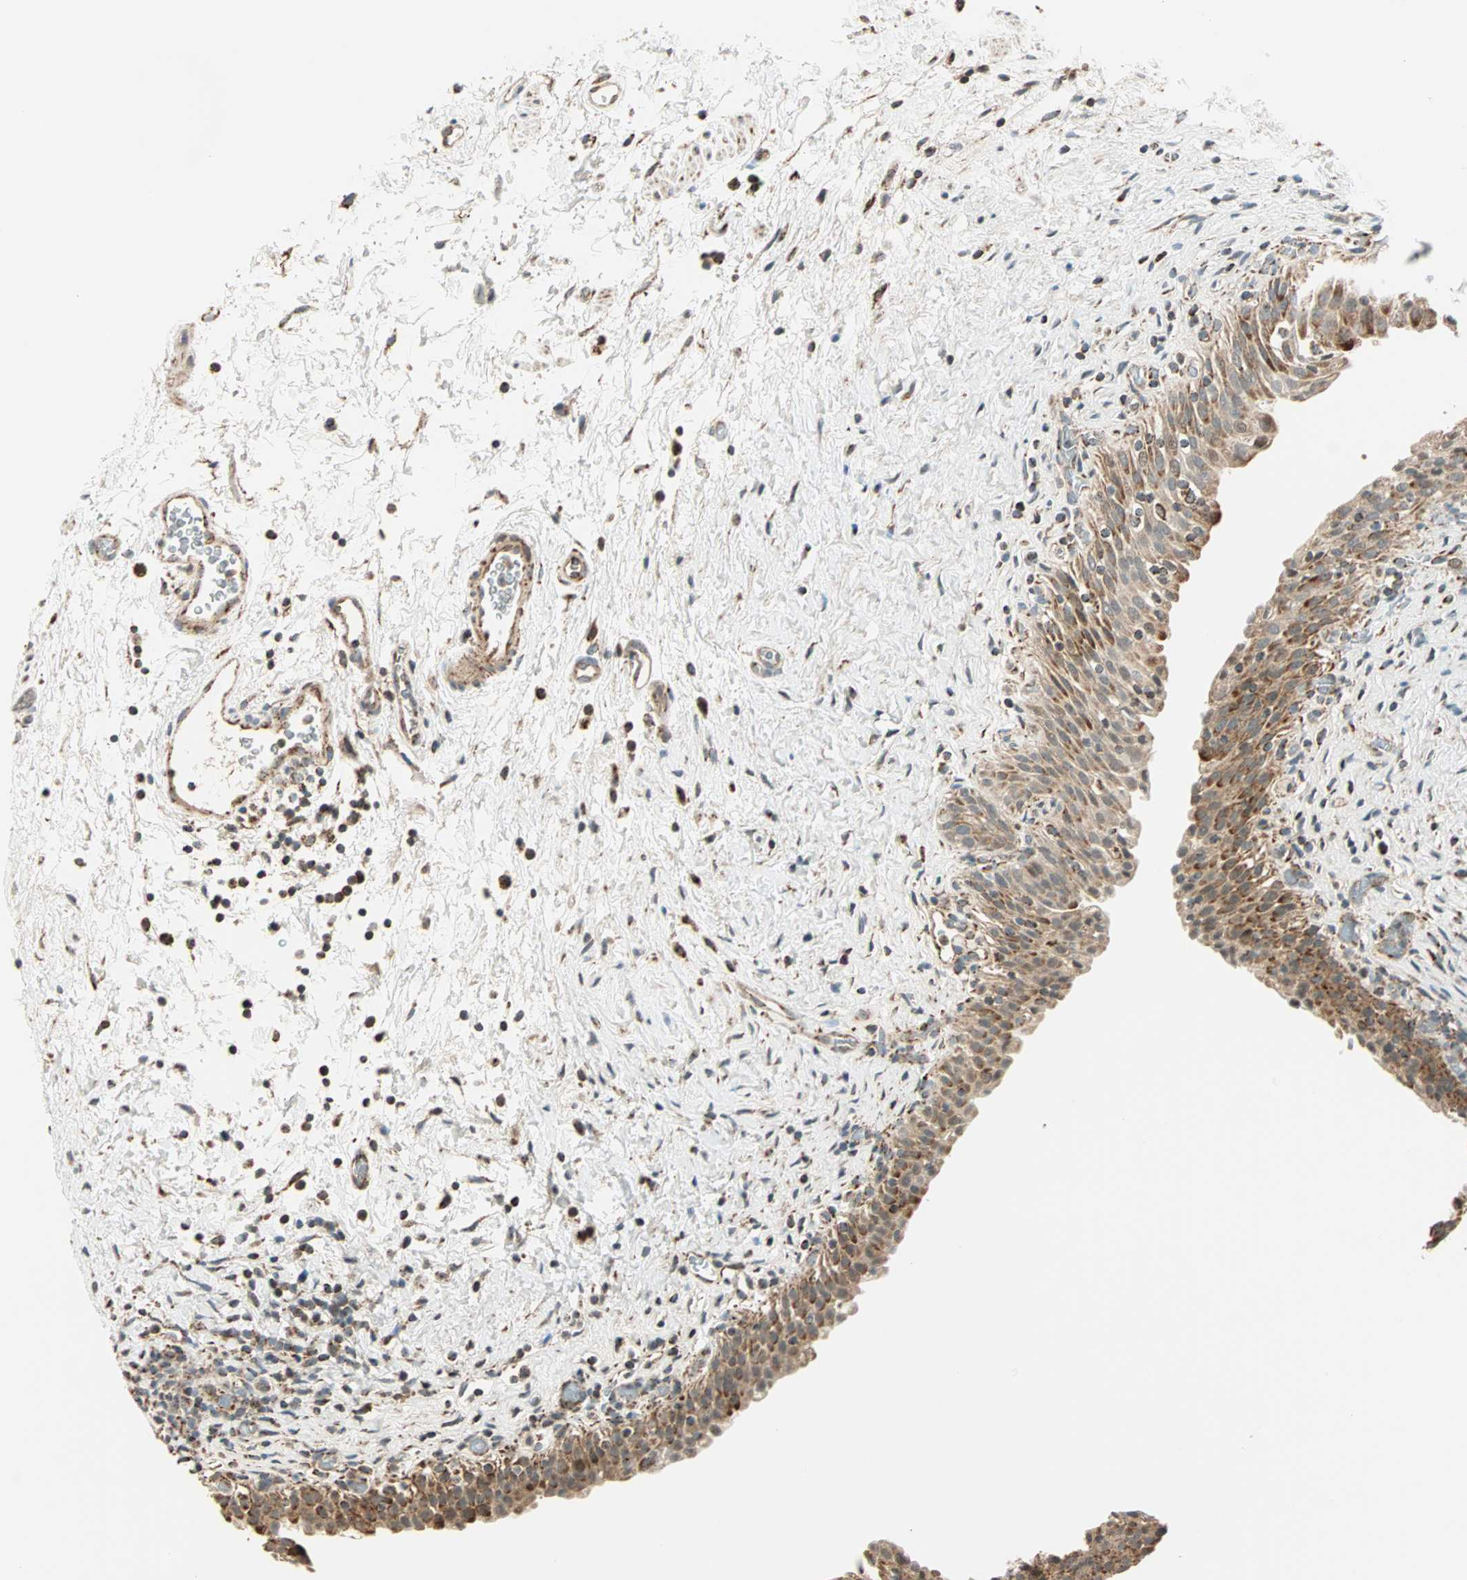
{"staining": {"intensity": "weak", "quantity": "25%-75%", "location": "cytoplasmic/membranous"}, "tissue": "urinary bladder", "cell_type": "Urothelial cells", "image_type": "normal", "snomed": [{"axis": "morphology", "description": "Normal tissue, NOS"}, {"axis": "topography", "description": "Urinary bladder"}], "caption": "DAB immunohistochemical staining of normal human urinary bladder shows weak cytoplasmic/membranous protein expression in about 25%-75% of urothelial cells.", "gene": "SPRY4", "patient": {"sex": "male", "age": 51}}